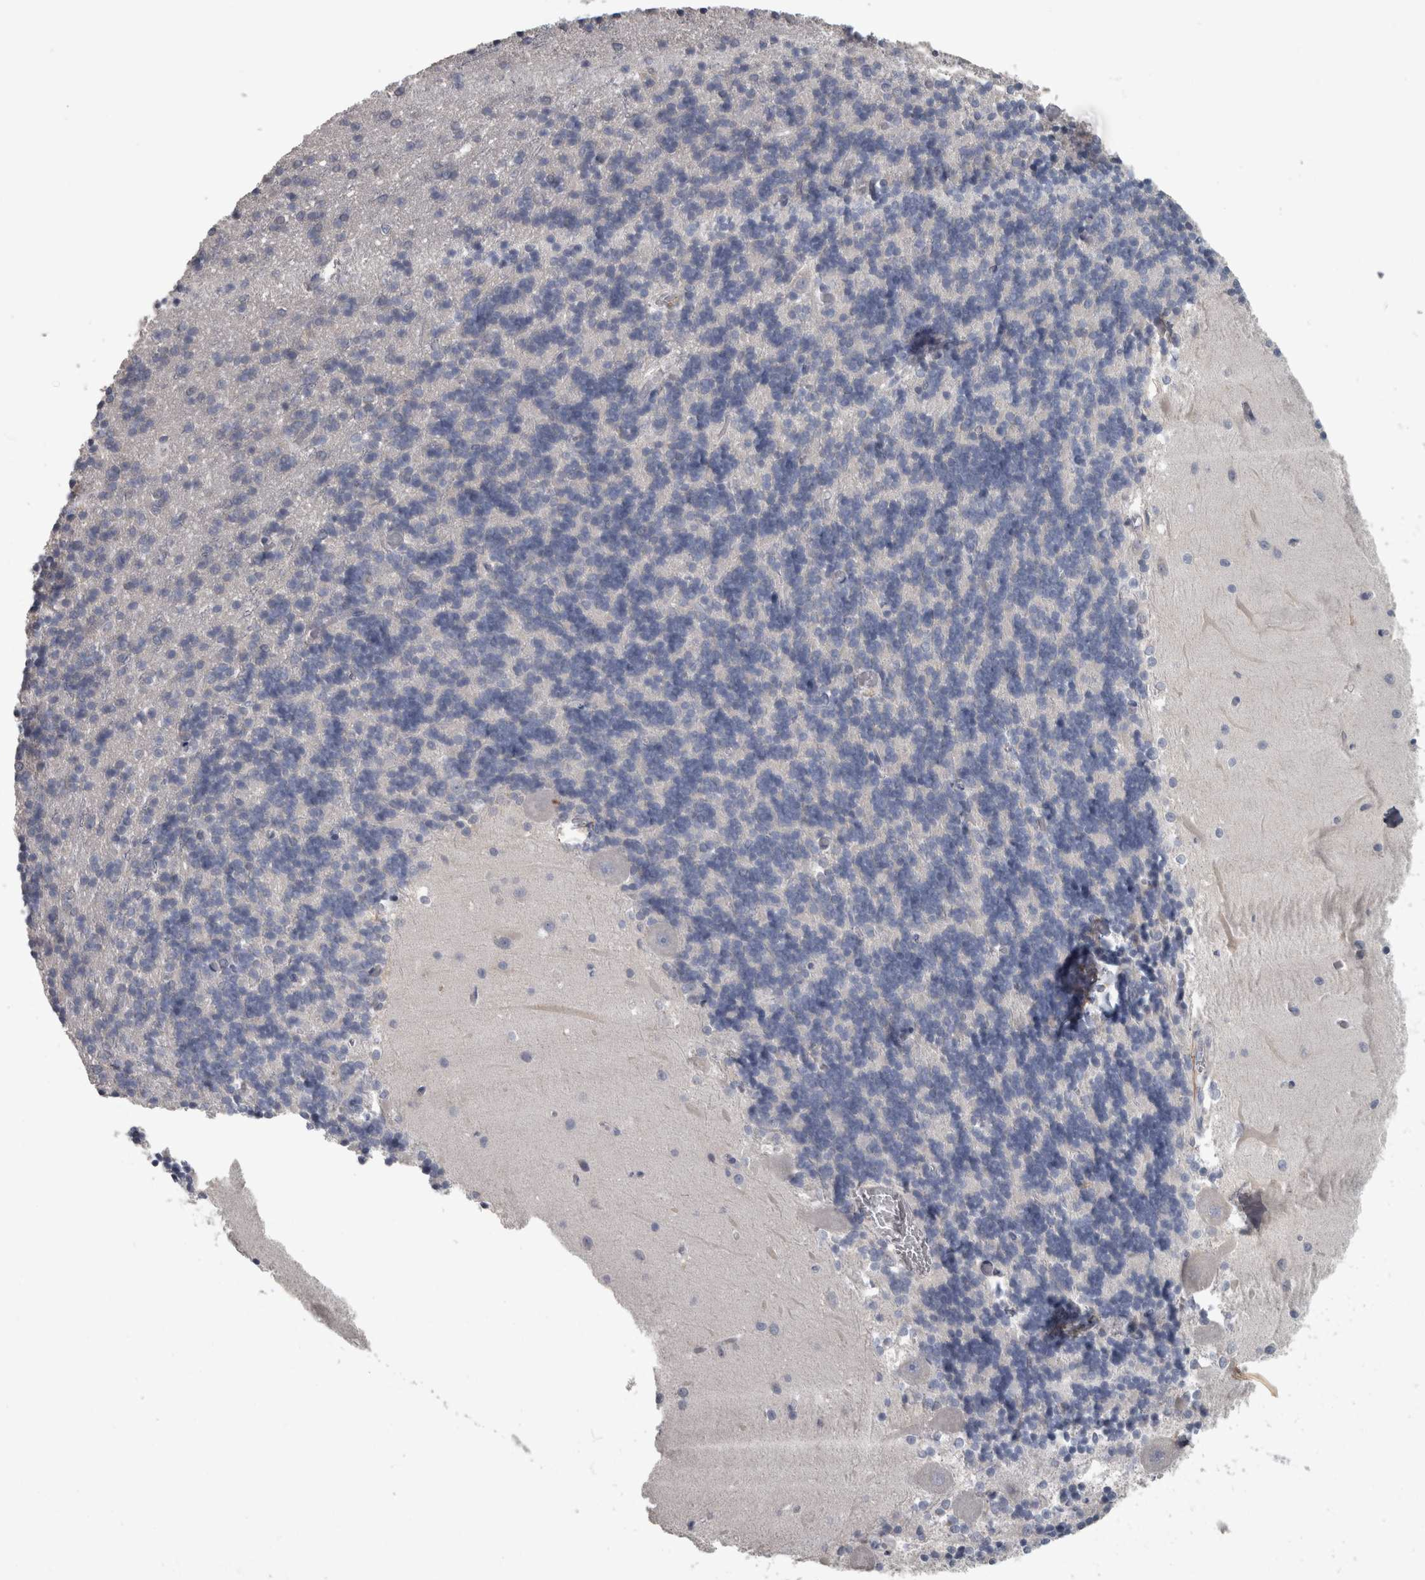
{"staining": {"intensity": "negative", "quantity": "none", "location": "none"}, "tissue": "cerebellum", "cell_type": "Cells in granular layer", "image_type": "normal", "snomed": [{"axis": "morphology", "description": "Normal tissue, NOS"}, {"axis": "topography", "description": "Cerebellum"}], "caption": "This is a histopathology image of IHC staining of unremarkable cerebellum, which shows no positivity in cells in granular layer.", "gene": "EFEMP2", "patient": {"sex": "male", "age": 37}}